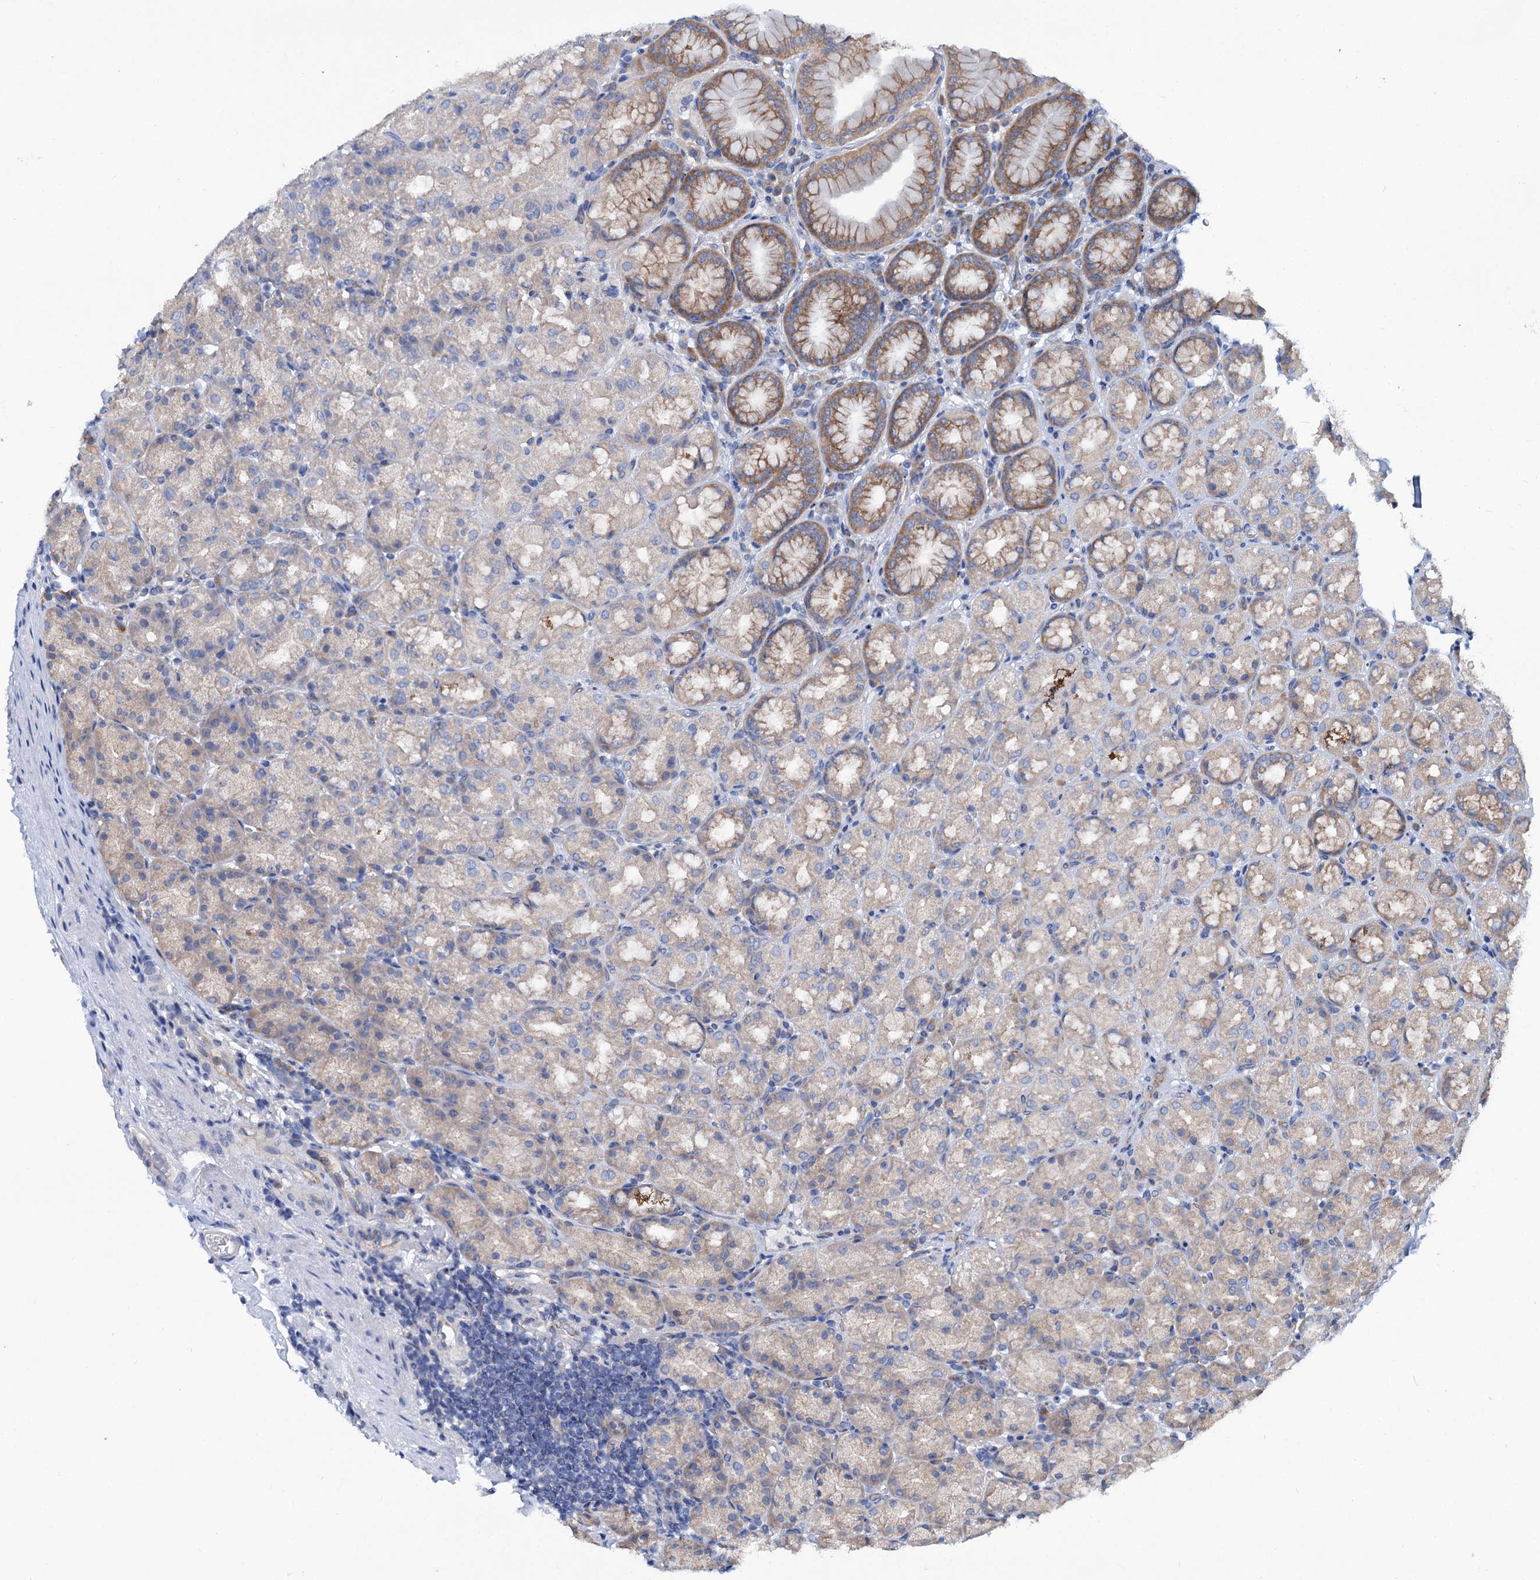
{"staining": {"intensity": "moderate", "quantity": "25%-75%", "location": "cytoplasmic/membranous"}, "tissue": "stomach", "cell_type": "Glandular cells", "image_type": "normal", "snomed": [{"axis": "morphology", "description": "Normal tissue, NOS"}, {"axis": "topography", "description": "Stomach, upper"}], "caption": "Immunohistochemistry (IHC) staining of normal stomach, which demonstrates medium levels of moderate cytoplasmic/membranous positivity in approximately 25%-75% of glandular cells indicating moderate cytoplasmic/membranous protein expression. The staining was performed using DAB (brown) for protein detection and nuclei were counterstained in hematoxylin (blue).", "gene": "TRIM55", "patient": {"sex": "male", "age": 68}}